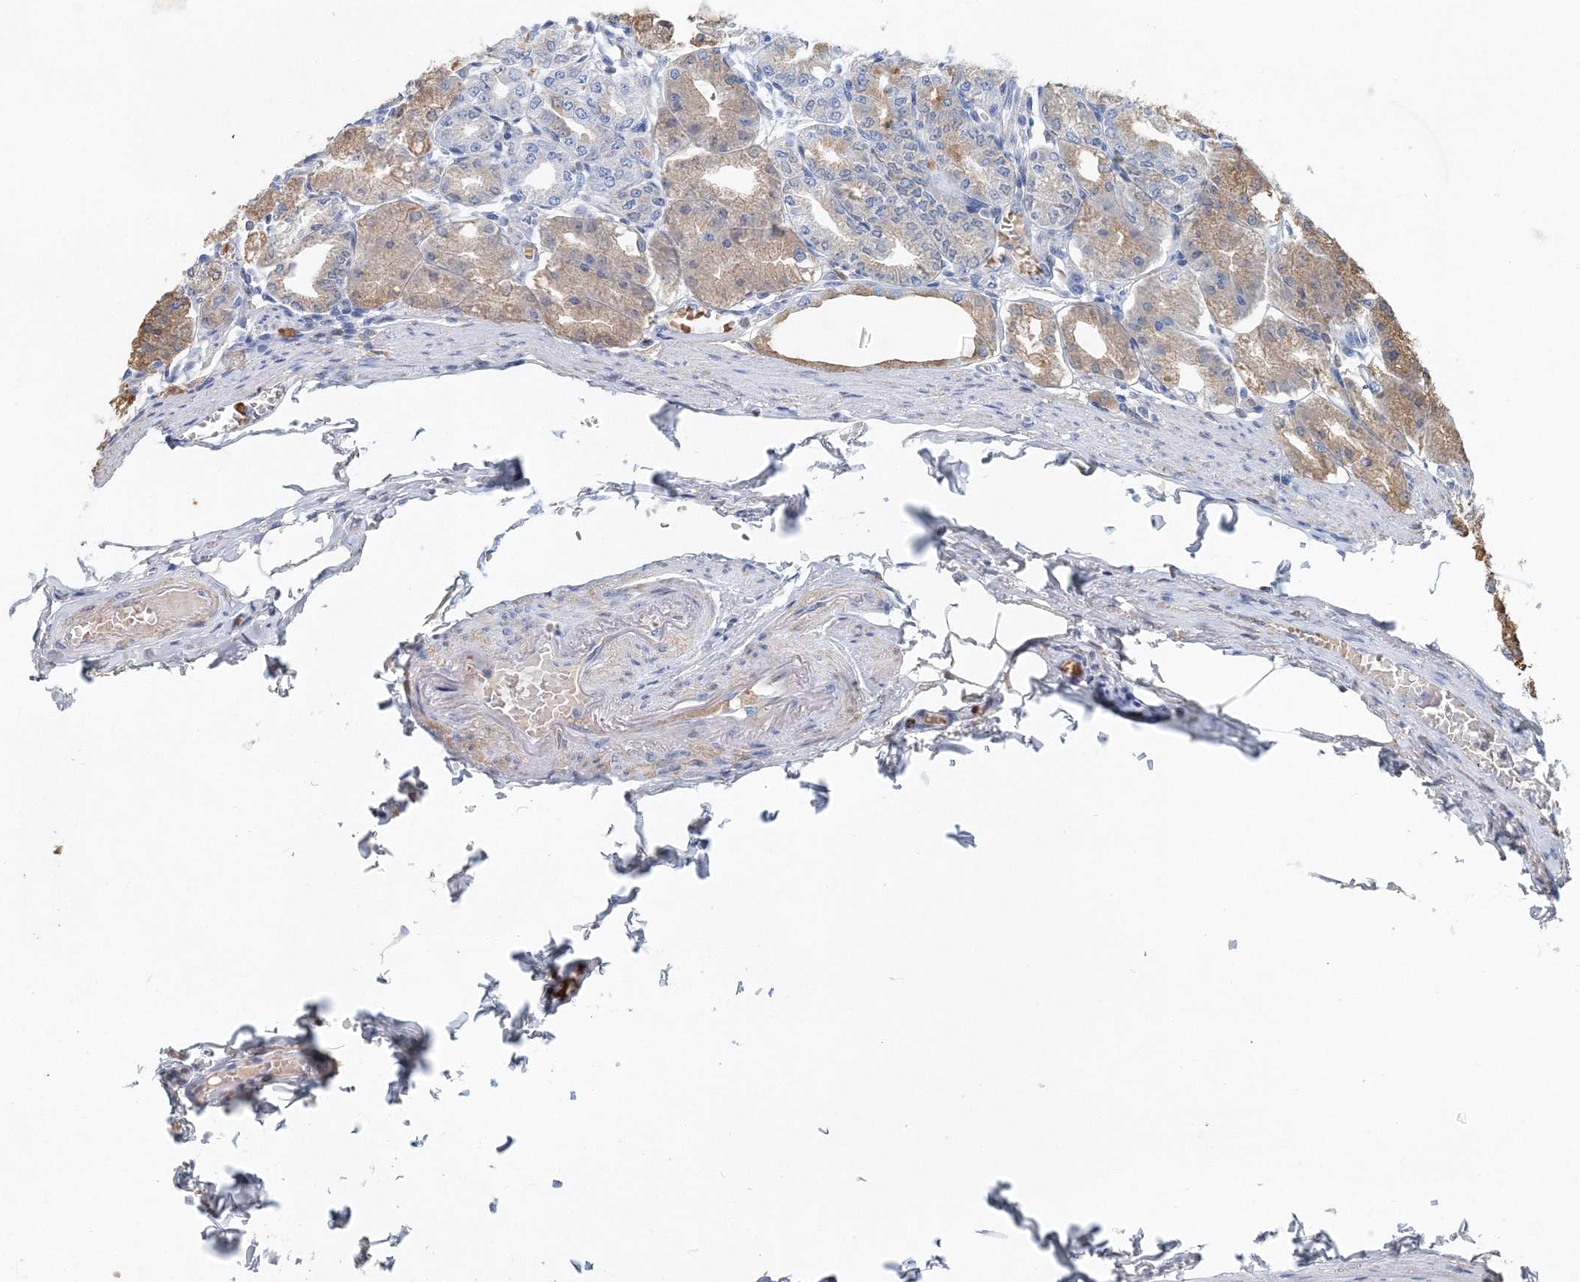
{"staining": {"intensity": "moderate", "quantity": "25%-75%", "location": "cytoplasmic/membranous"}, "tissue": "stomach", "cell_type": "Glandular cells", "image_type": "normal", "snomed": [{"axis": "morphology", "description": "Normal tissue, NOS"}, {"axis": "topography", "description": "Stomach, lower"}], "caption": "Immunohistochemistry (IHC) (DAB) staining of normal human stomach reveals moderate cytoplasmic/membranous protein expression in approximately 25%-75% of glandular cells.", "gene": "UIMC1", "patient": {"sex": "male", "age": 71}}